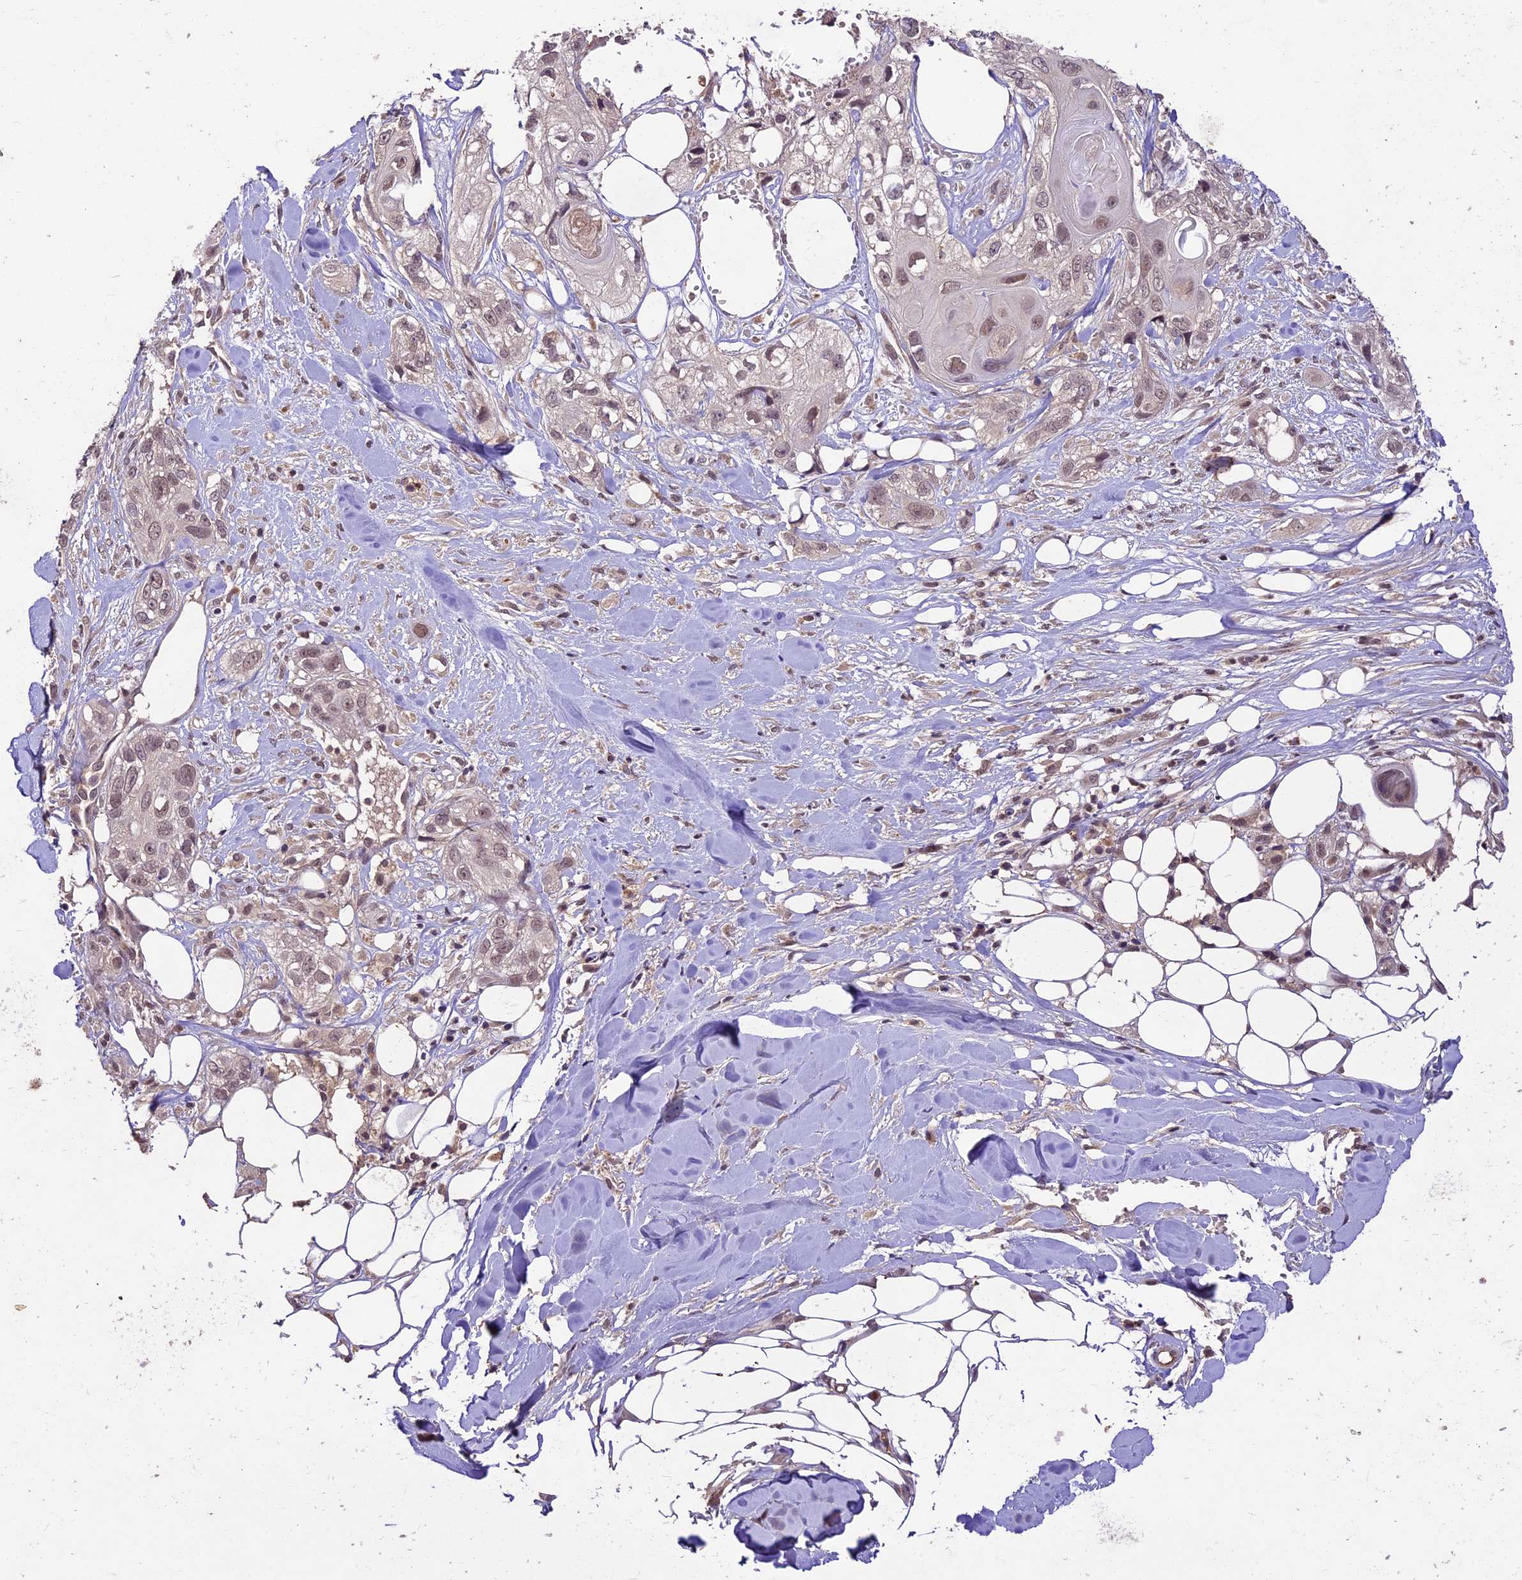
{"staining": {"intensity": "moderate", "quantity": ">75%", "location": "nuclear"}, "tissue": "skin cancer", "cell_type": "Tumor cells", "image_type": "cancer", "snomed": [{"axis": "morphology", "description": "Normal tissue, NOS"}, {"axis": "morphology", "description": "Squamous cell carcinoma, NOS"}, {"axis": "topography", "description": "Skin"}], "caption": "Immunohistochemistry (IHC) (DAB (3,3'-diaminobenzidine)) staining of squamous cell carcinoma (skin) displays moderate nuclear protein positivity in about >75% of tumor cells.", "gene": "ATP10A", "patient": {"sex": "male", "age": 72}}